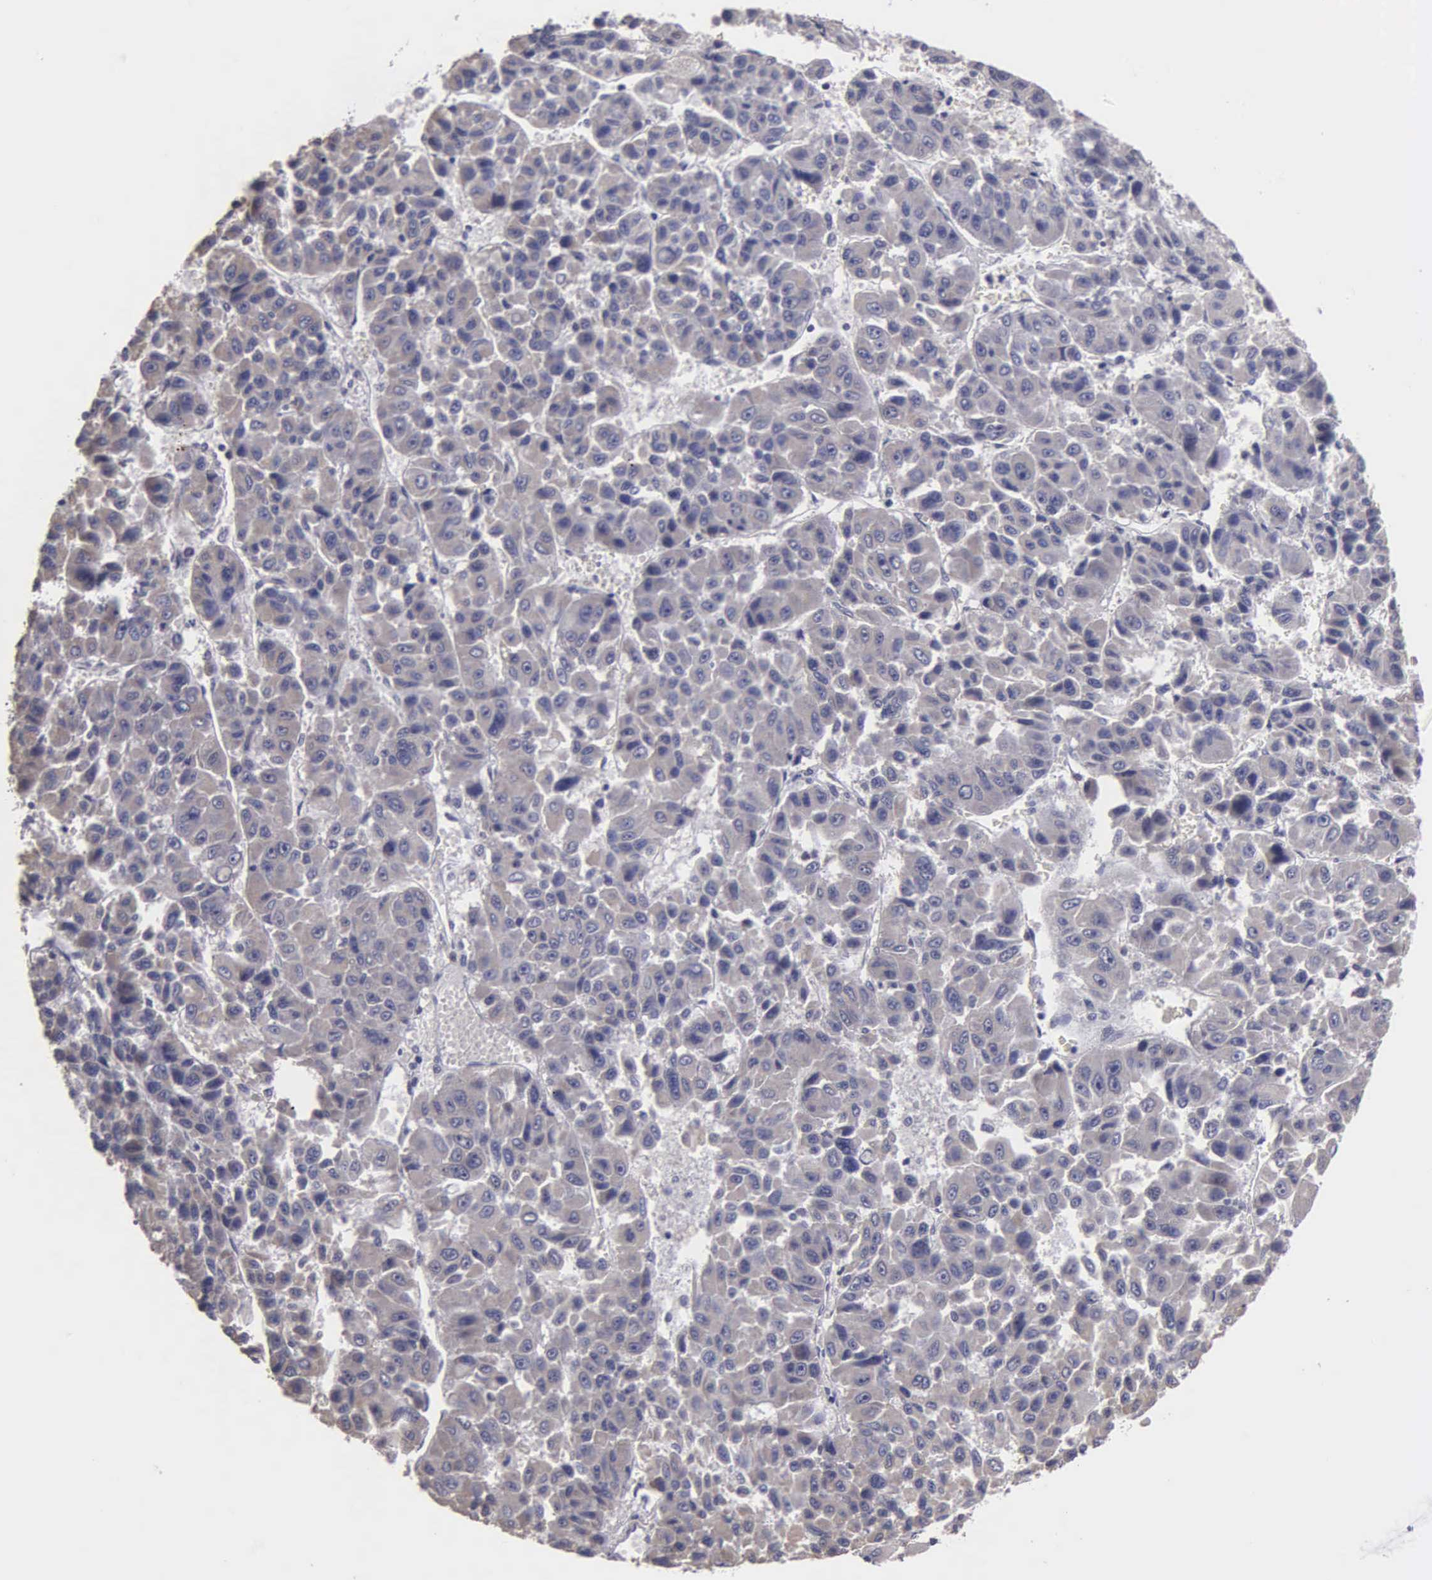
{"staining": {"intensity": "negative", "quantity": "none", "location": "none"}, "tissue": "liver cancer", "cell_type": "Tumor cells", "image_type": "cancer", "snomed": [{"axis": "morphology", "description": "Carcinoma, Hepatocellular, NOS"}, {"axis": "topography", "description": "Liver"}], "caption": "An immunohistochemistry histopathology image of liver cancer (hepatocellular carcinoma) is shown. There is no staining in tumor cells of liver cancer (hepatocellular carcinoma).", "gene": "BRD1", "patient": {"sex": "male", "age": 64}}